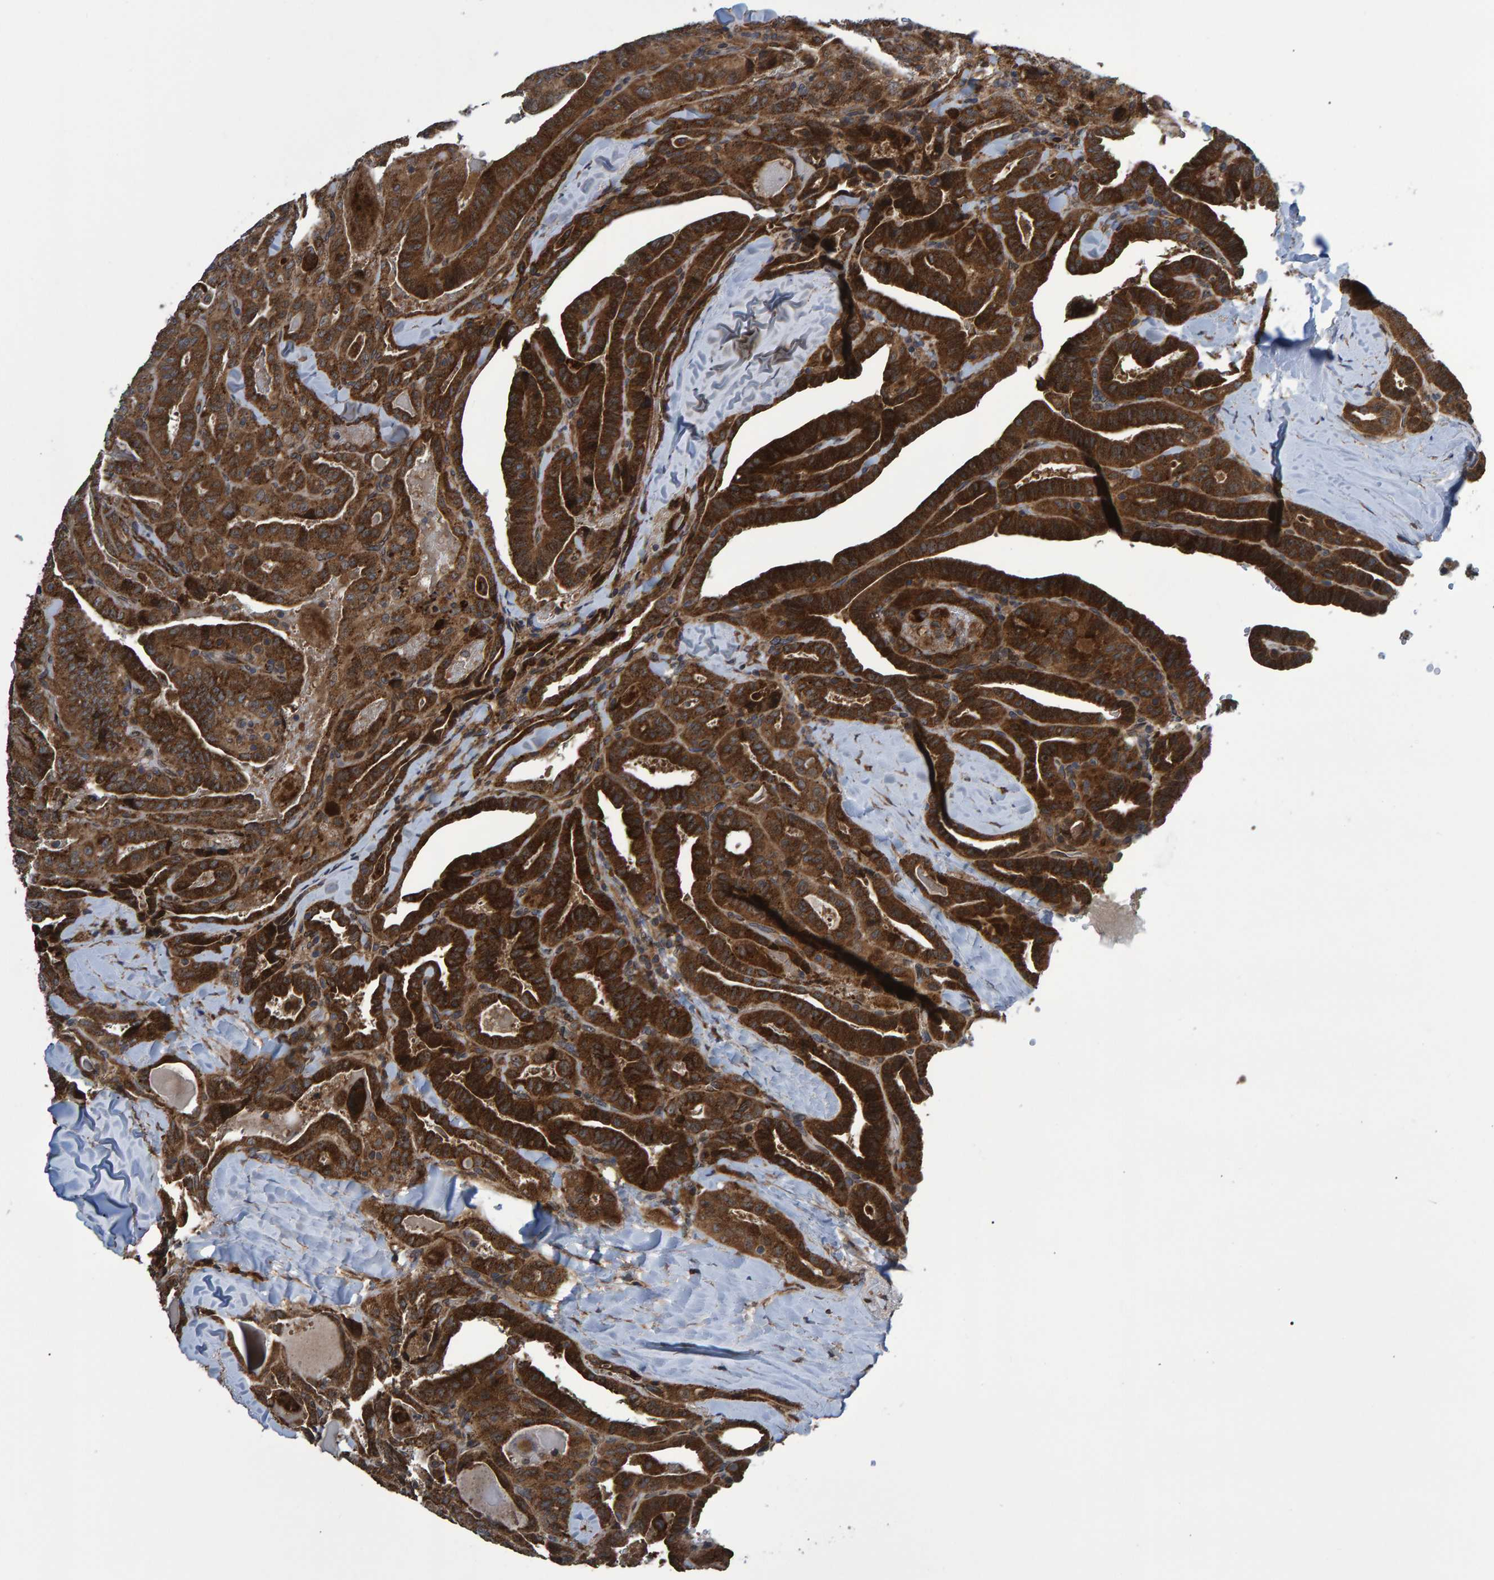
{"staining": {"intensity": "strong", "quantity": ">75%", "location": "cytoplasmic/membranous"}, "tissue": "thyroid cancer", "cell_type": "Tumor cells", "image_type": "cancer", "snomed": [{"axis": "morphology", "description": "Papillary adenocarcinoma, NOS"}, {"axis": "topography", "description": "Thyroid gland"}], "caption": "A high amount of strong cytoplasmic/membranous positivity is identified in about >75% of tumor cells in thyroid papillary adenocarcinoma tissue. Nuclei are stained in blue.", "gene": "ATP6V1H", "patient": {"sex": "male", "age": 77}}